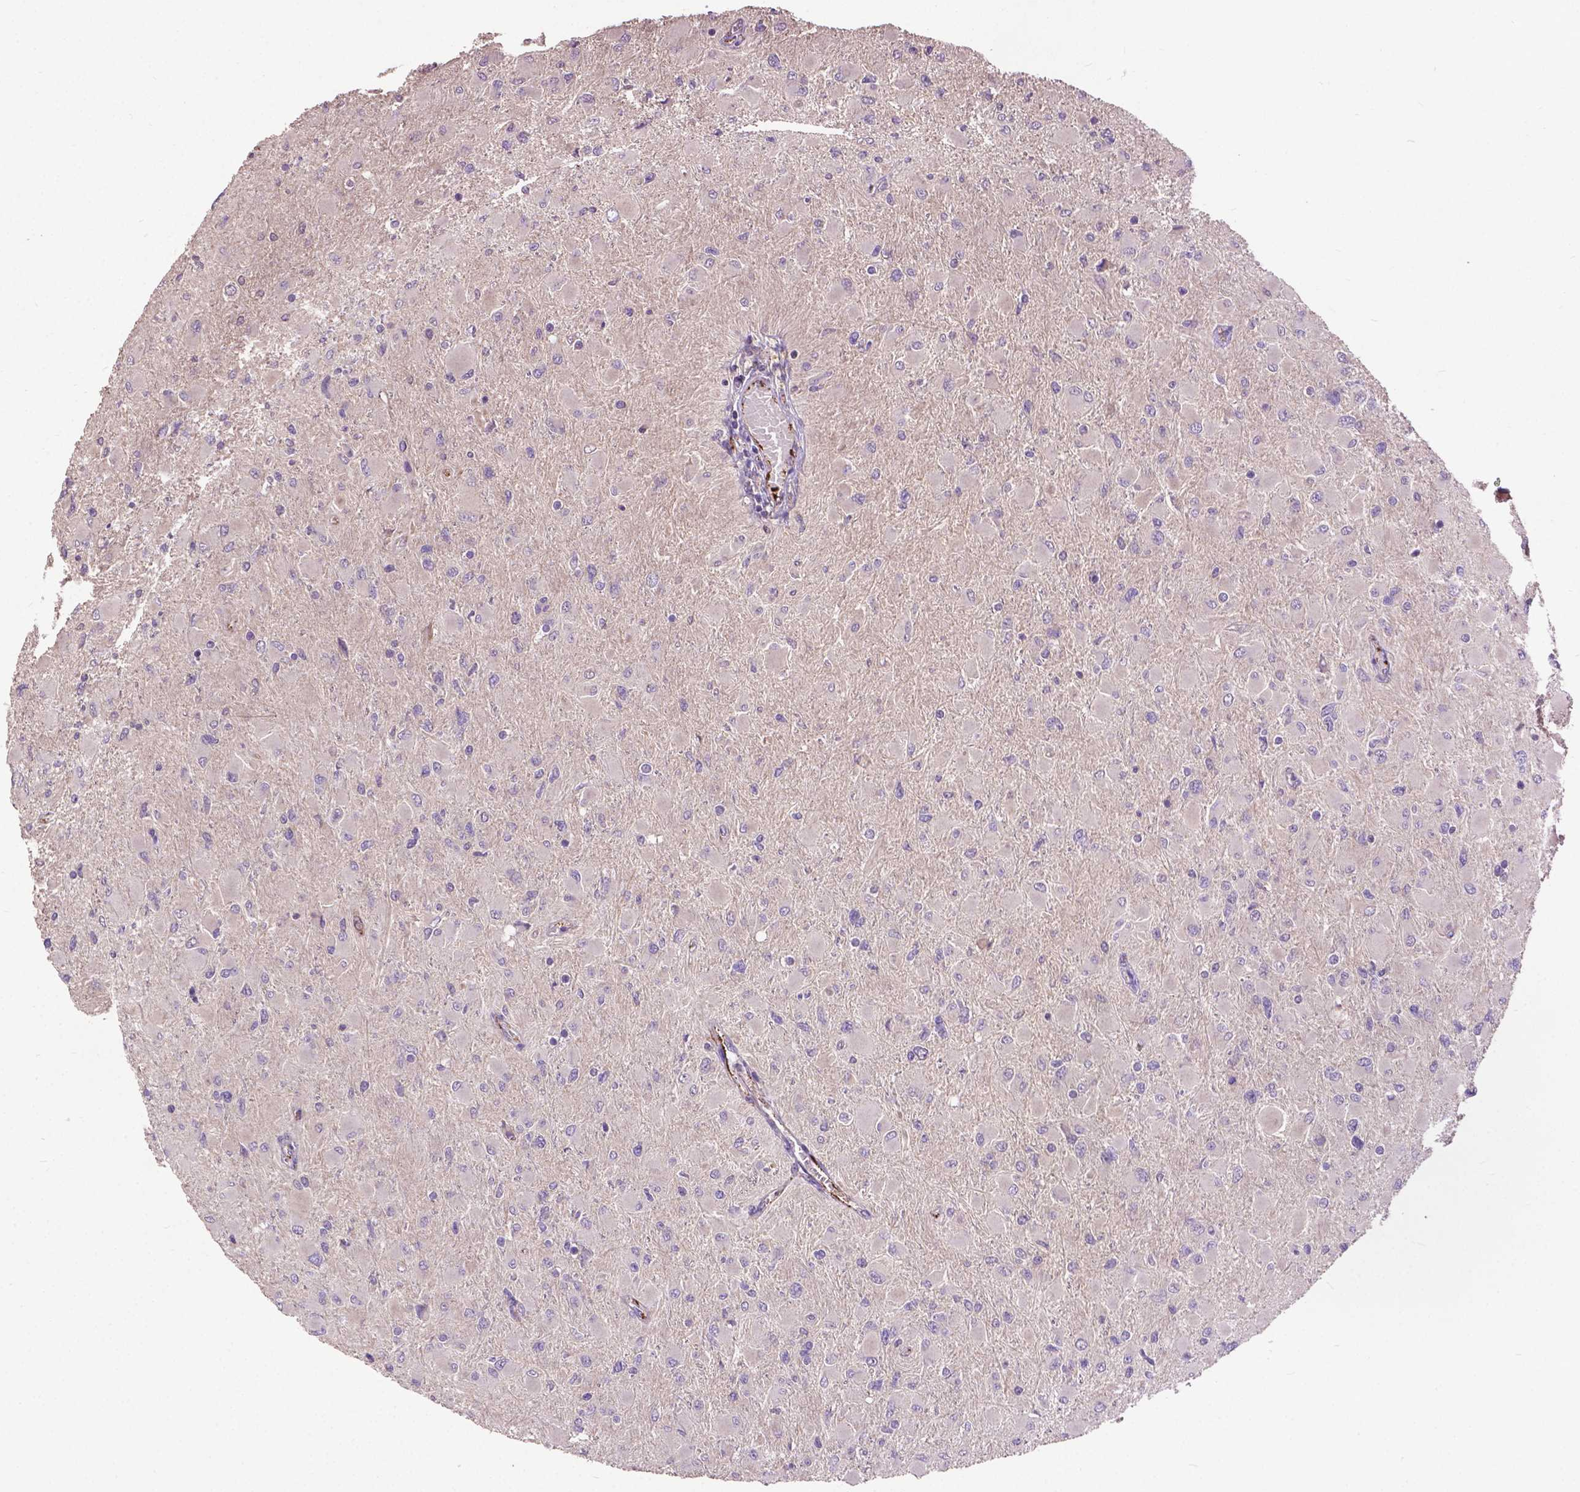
{"staining": {"intensity": "negative", "quantity": "none", "location": "none"}, "tissue": "glioma", "cell_type": "Tumor cells", "image_type": "cancer", "snomed": [{"axis": "morphology", "description": "Glioma, malignant, High grade"}, {"axis": "topography", "description": "Cerebral cortex"}], "caption": "The photomicrograph reveals no staining of tumor cells in glioma.", "gene": "ZNF337", "patient": {"sex": "female", "age": 36}}